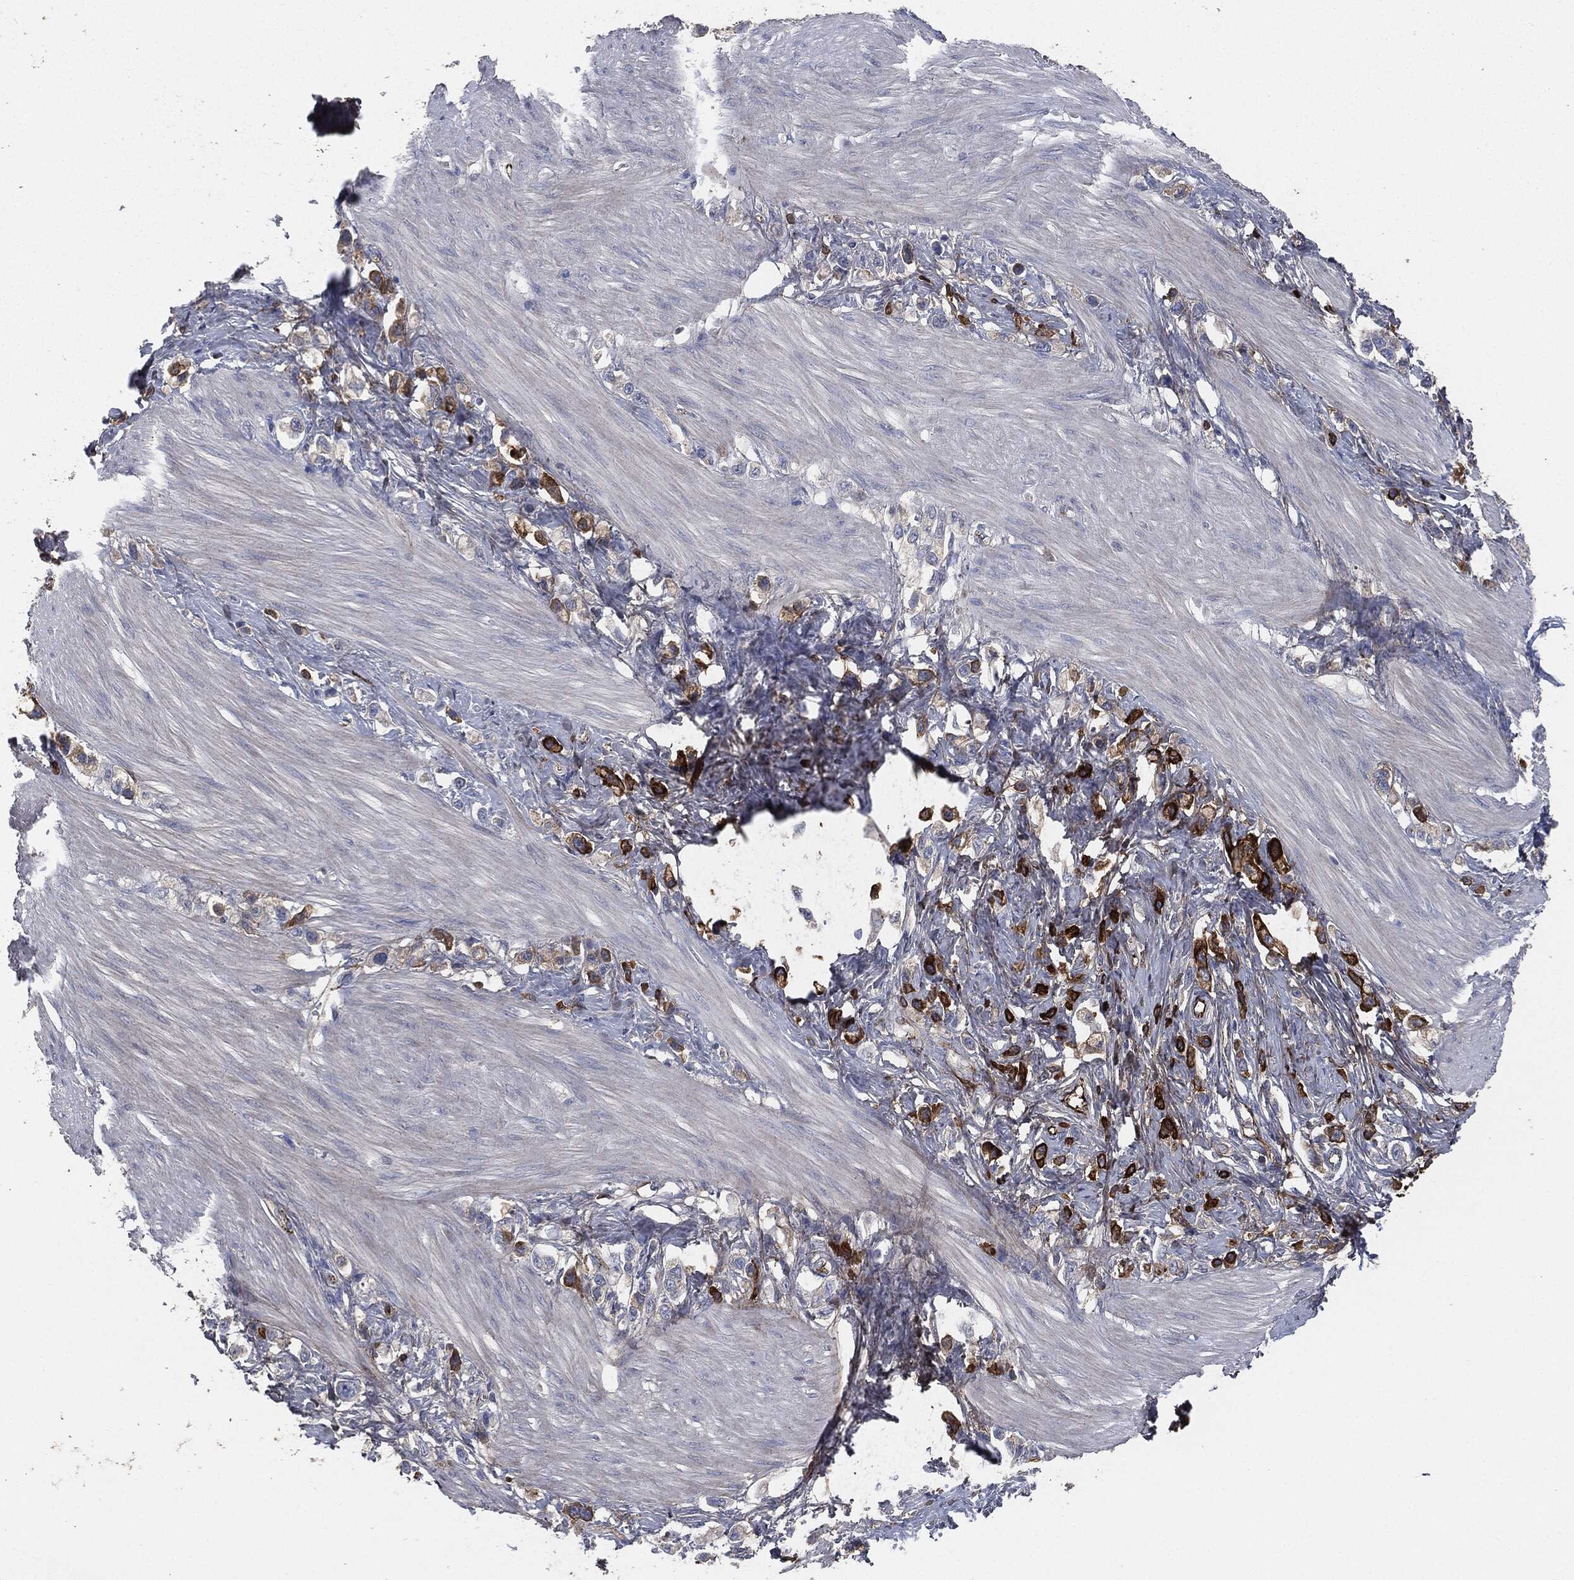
{"staining": {"intensity": "strong", "quantity": "<25%", "location": "cytoplasmic/membranous"}, "tissue": "stomach cancer", "cell_type": "Tumor cells", "image_type": "cancer", "snomed": [{"axis": "morphology", "description": "Normal tissue, NOS"}, {"axis": "morphology", "description": "Adenocarcinoma, NOS"}, {"axis": "morphology", "description": "Adenocarcinoma, High grade"}, {"axis": "topography", "description": "Stomach, upper"}, {"axis": "topography", "description": "Stomach"}], "caption": "Tumor cells exhibit medium levels of strong cytoplasmic/membranous positivity in about <25% of cells in adenocarcinoma (high-grade) (stomach).", "gene": "APOB", "patient": {"sex": "female", "age": 65}}